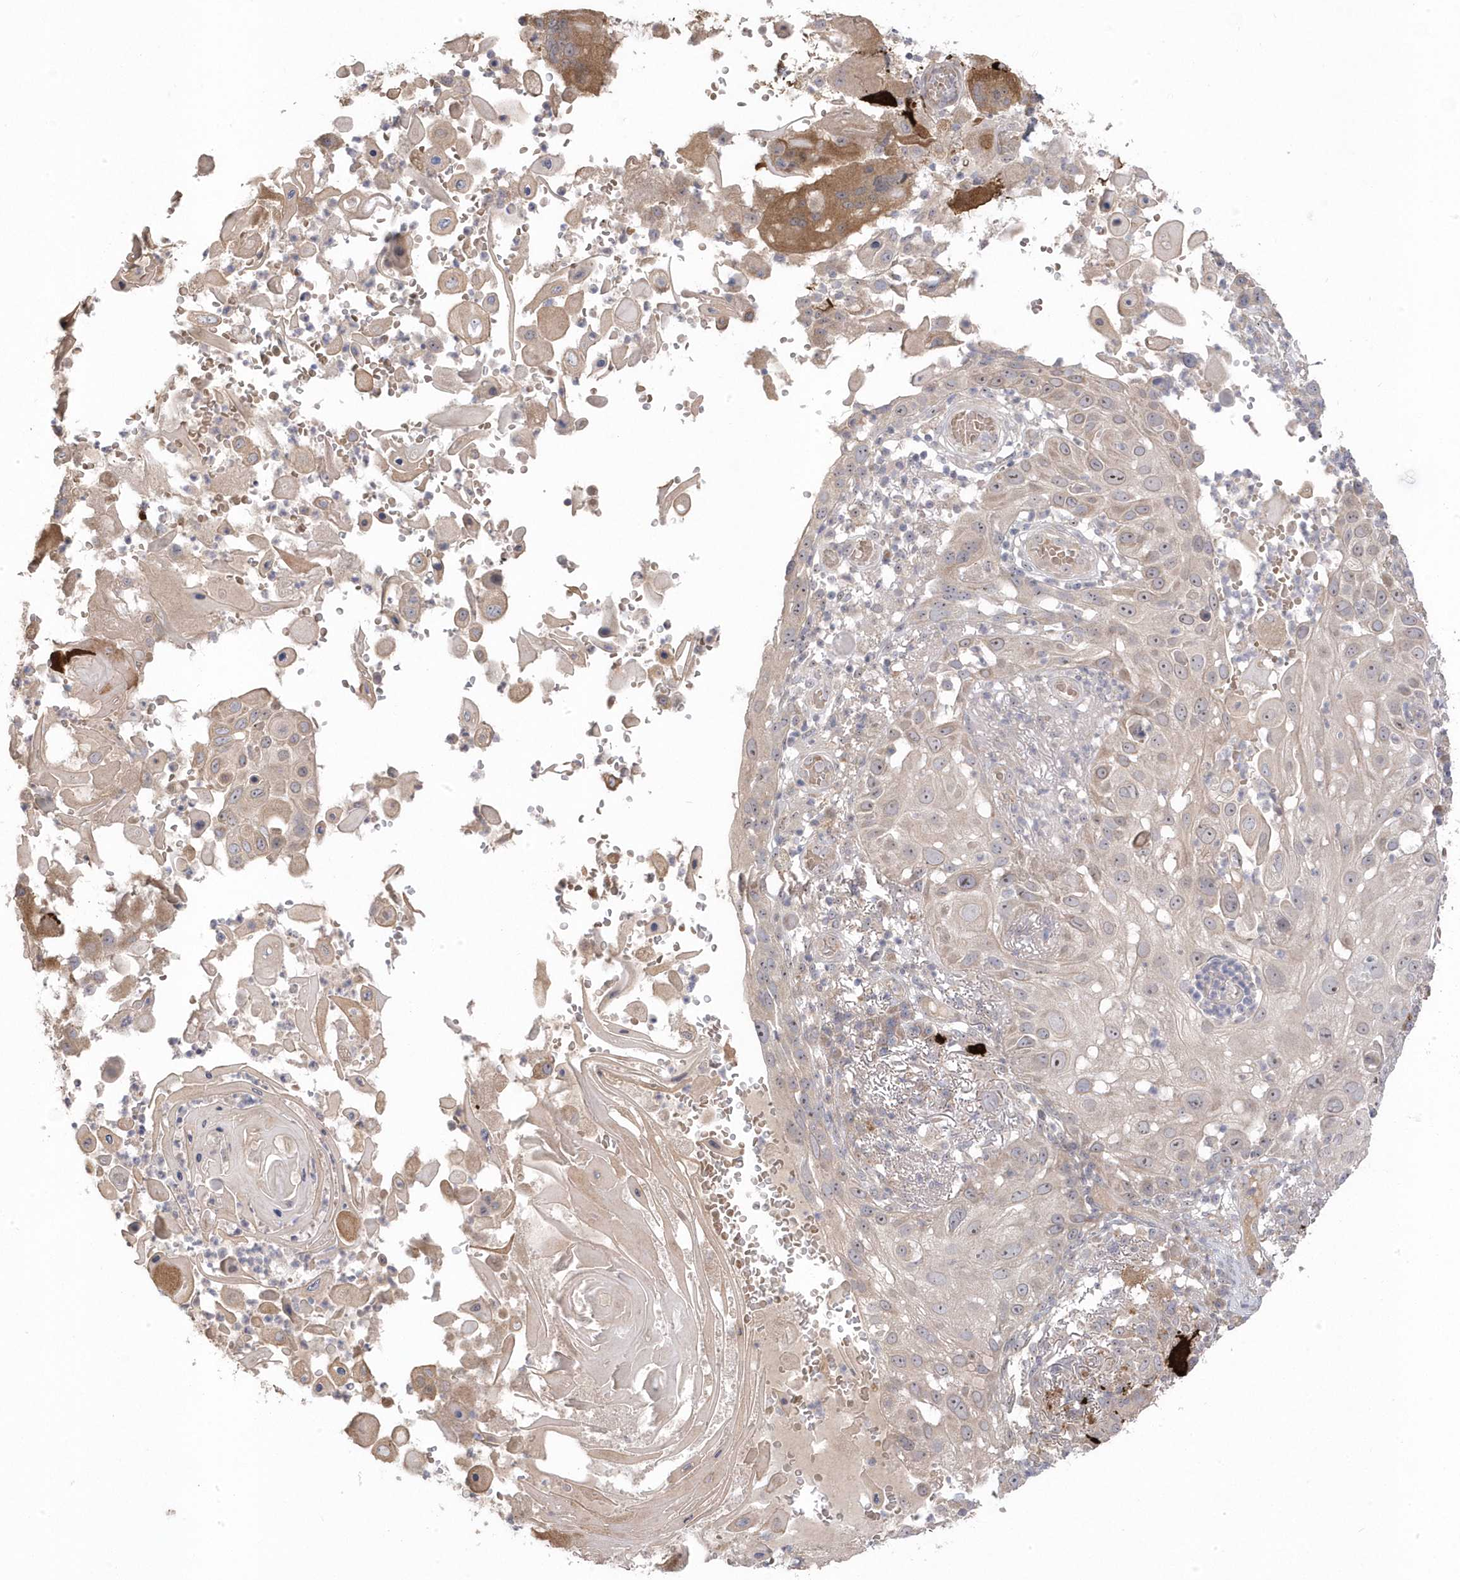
{"staining": {"intensity": "moderate", "quantity": "<25%", "location": "cytoplasmic/membranous"}, "tissue": "skin cancer", "cell_type": "Tumor cells", "image_type": "cancer", "snomed": [{"axis": "morphology", "description": "Squamous cell carcinoma, NOS"}, {"axis": "topography", "description": "Skin"}], "caption": "Squamous cell carcinoma (skin) stained for a protein shows moderate cytoplasmic/membranous positivity in tumor cells.", "gene": "GTPBP6", "patient": {"sex": "female", "age": 44}}